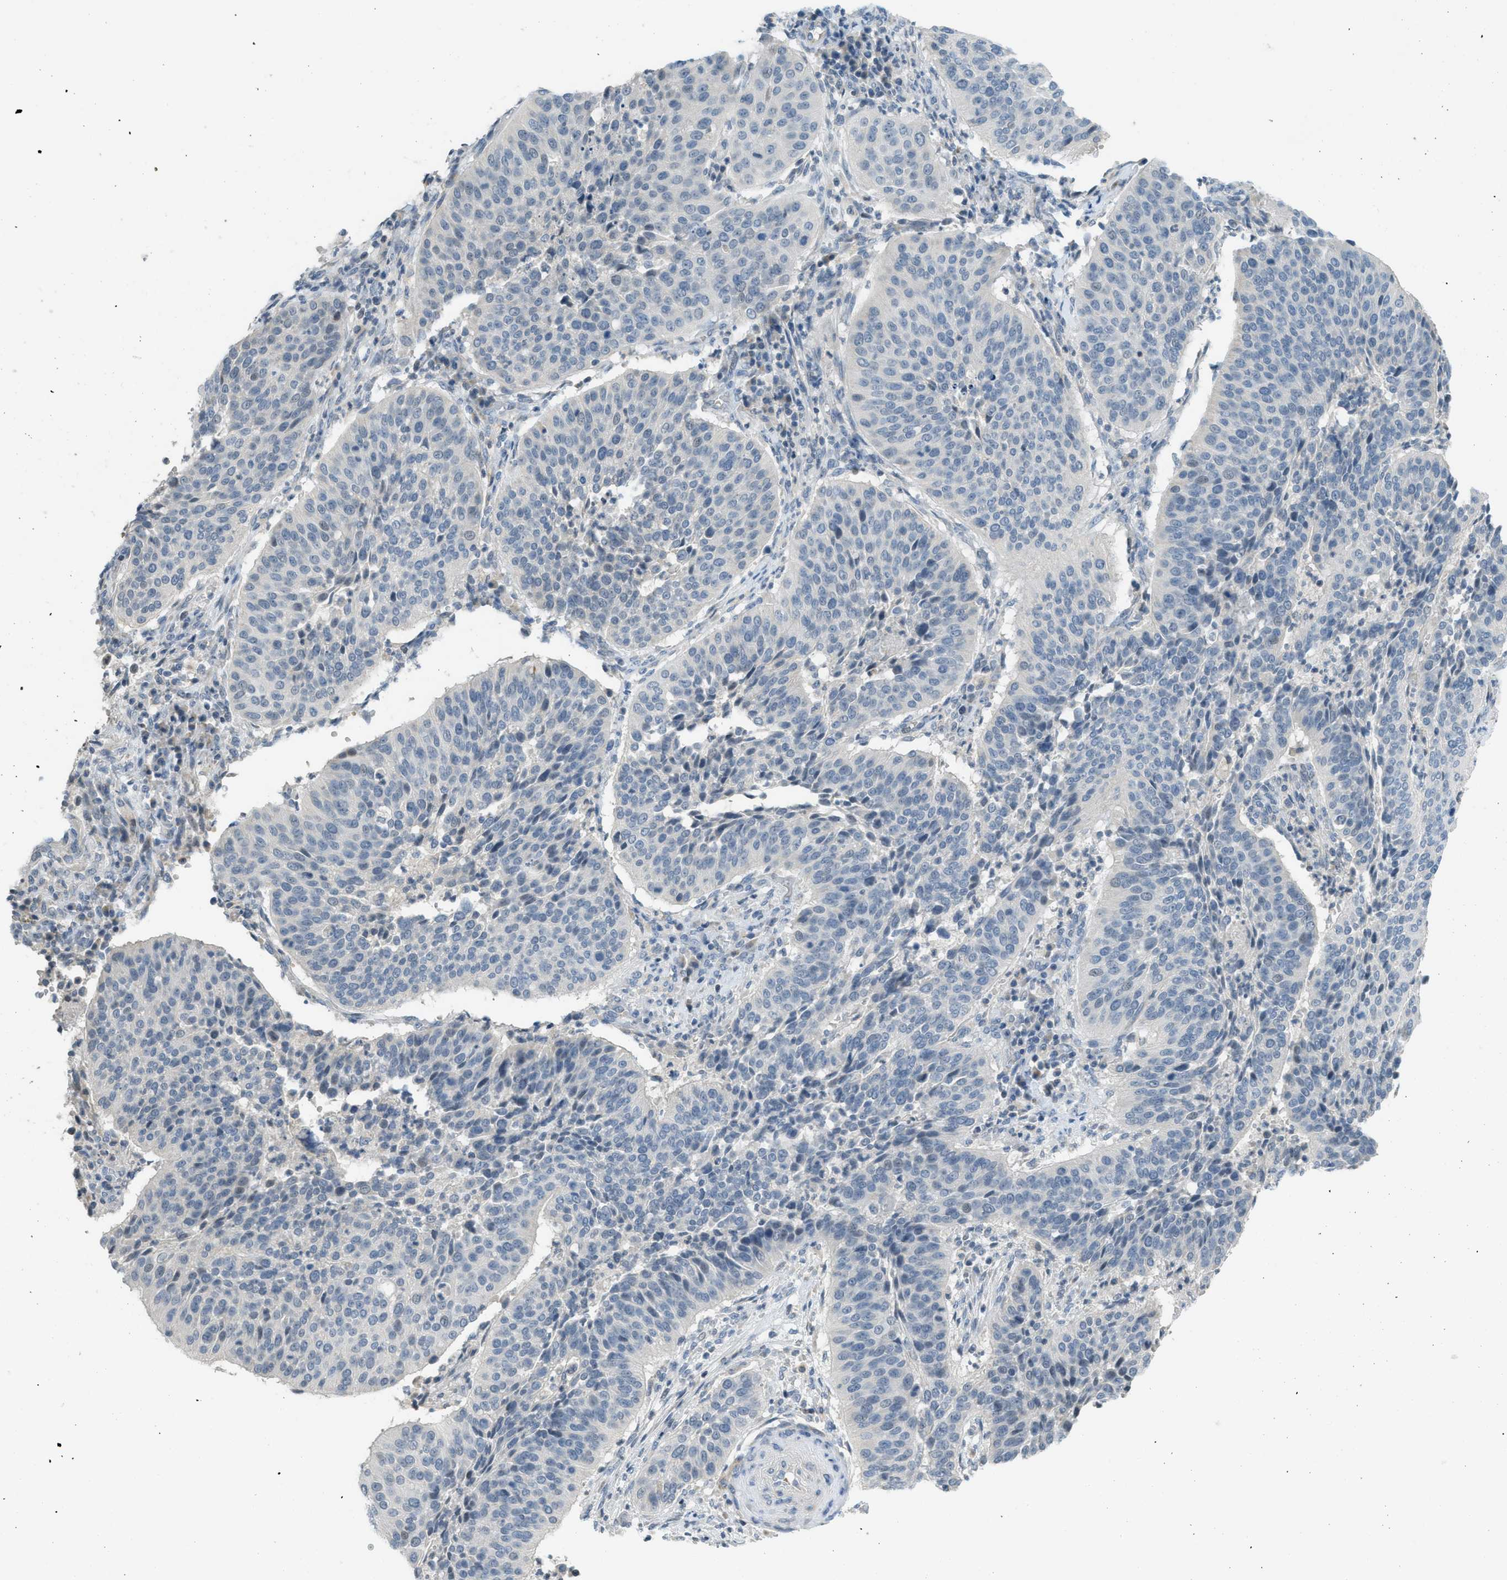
{"staining": {"intensity": "negative", "quantity": "none", "location": "none"}, "tissue": "cervical cancer", "cell_type": "Tumor cells", "image_type": "cancer", "snomed": [{"axis": "morphology", "description": "Normal tissue, NOS"}, {"axis": "morphology", "description": "Squamous cell carcinoma, NOS"}, {"axis": "topography", "description": "Cervix"}], "caption": "DAB (3,3'-diaminobenzidine) immunohistochemical staining of human cervical cancer (squamous cell carcinoma) demonstrates no significant positivity in tumor cells.", "gene": "TXNDC2", "patient": {"sex": "female", "age": 39}}